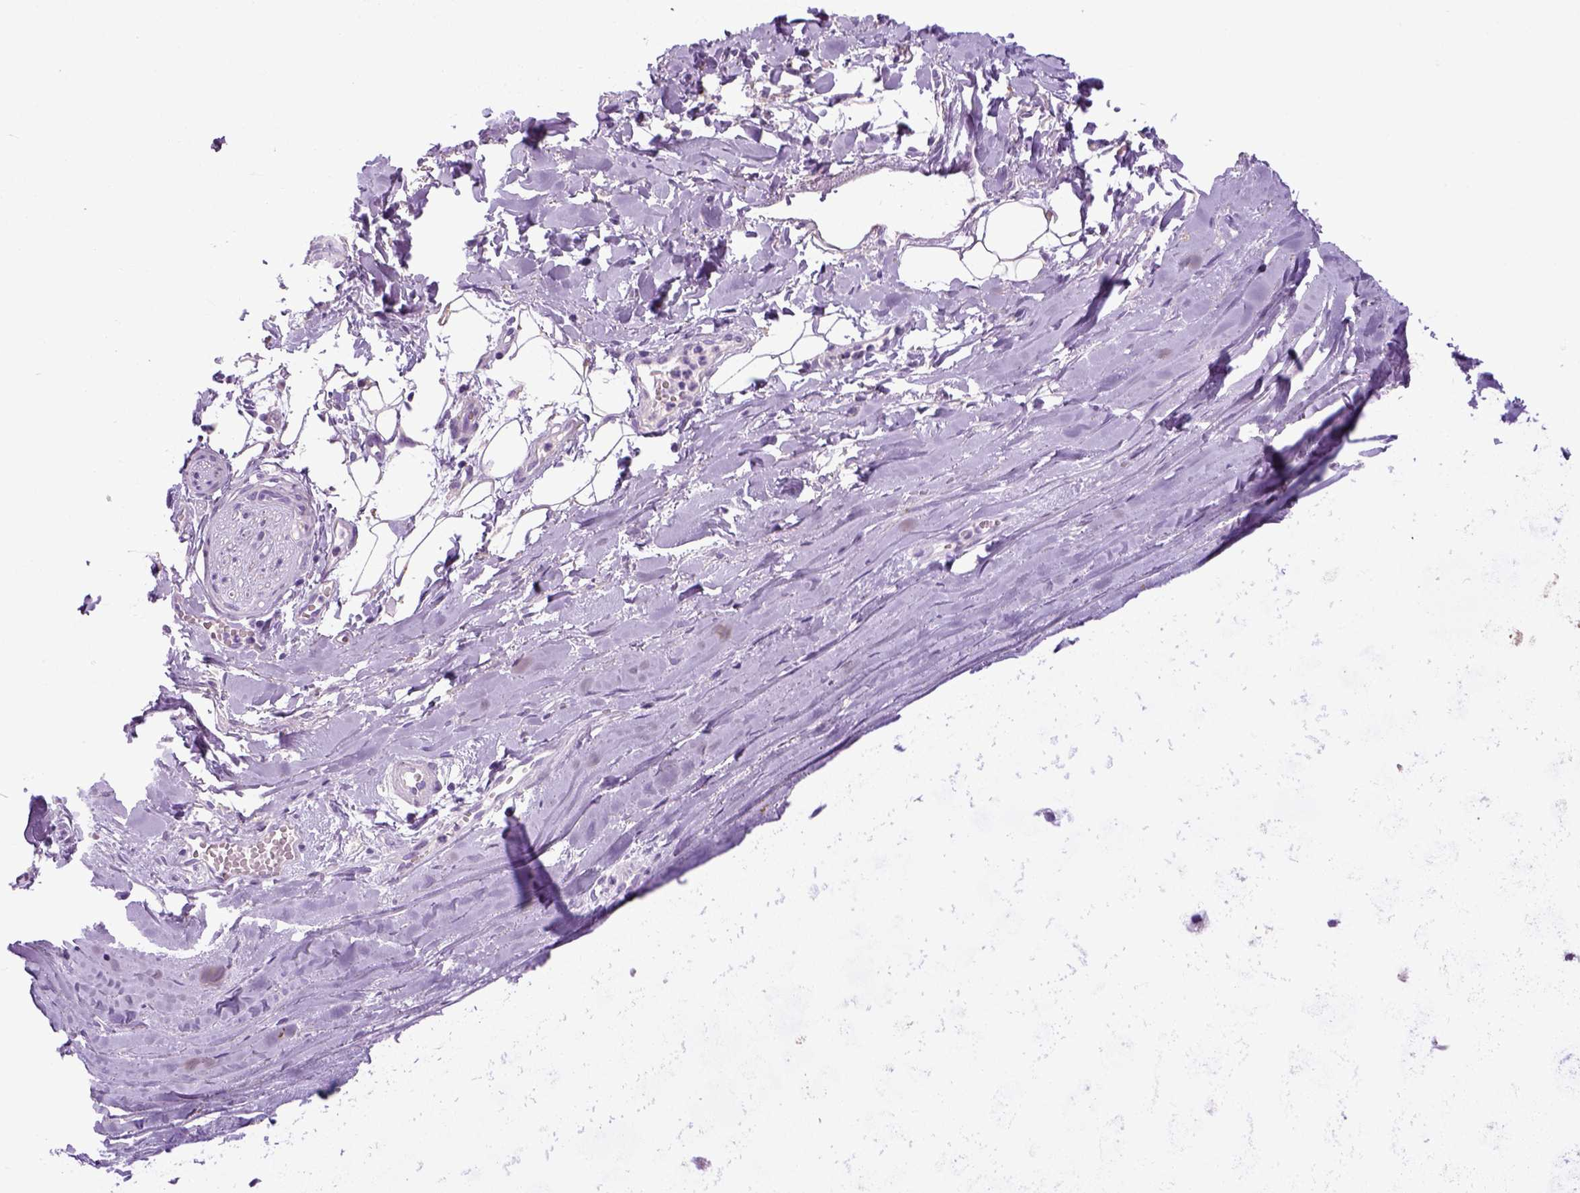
{"staining": {"intensity": "negative", "quantity": "none", "location": "none"}, "tissue": "adipose tissue", "cell_type": "Adipocytes", "image_type": "normal", "snomed": [{"axis": "morphology", "description": "Normal tissue, NOS"}, {"axis": "topography", "description": "Cartilage tissue"}, {"axis": "topography", "description": "Nasopharynx"}, {"axis": "topography", "description": "Thyroid gland"}], "caption": "DAB immunohistochemical staining of normal human adipose tissue displays no significant staining in adipocytes.", "gene": "KRT71", "patient": {"sex": "male", "age": 63}}